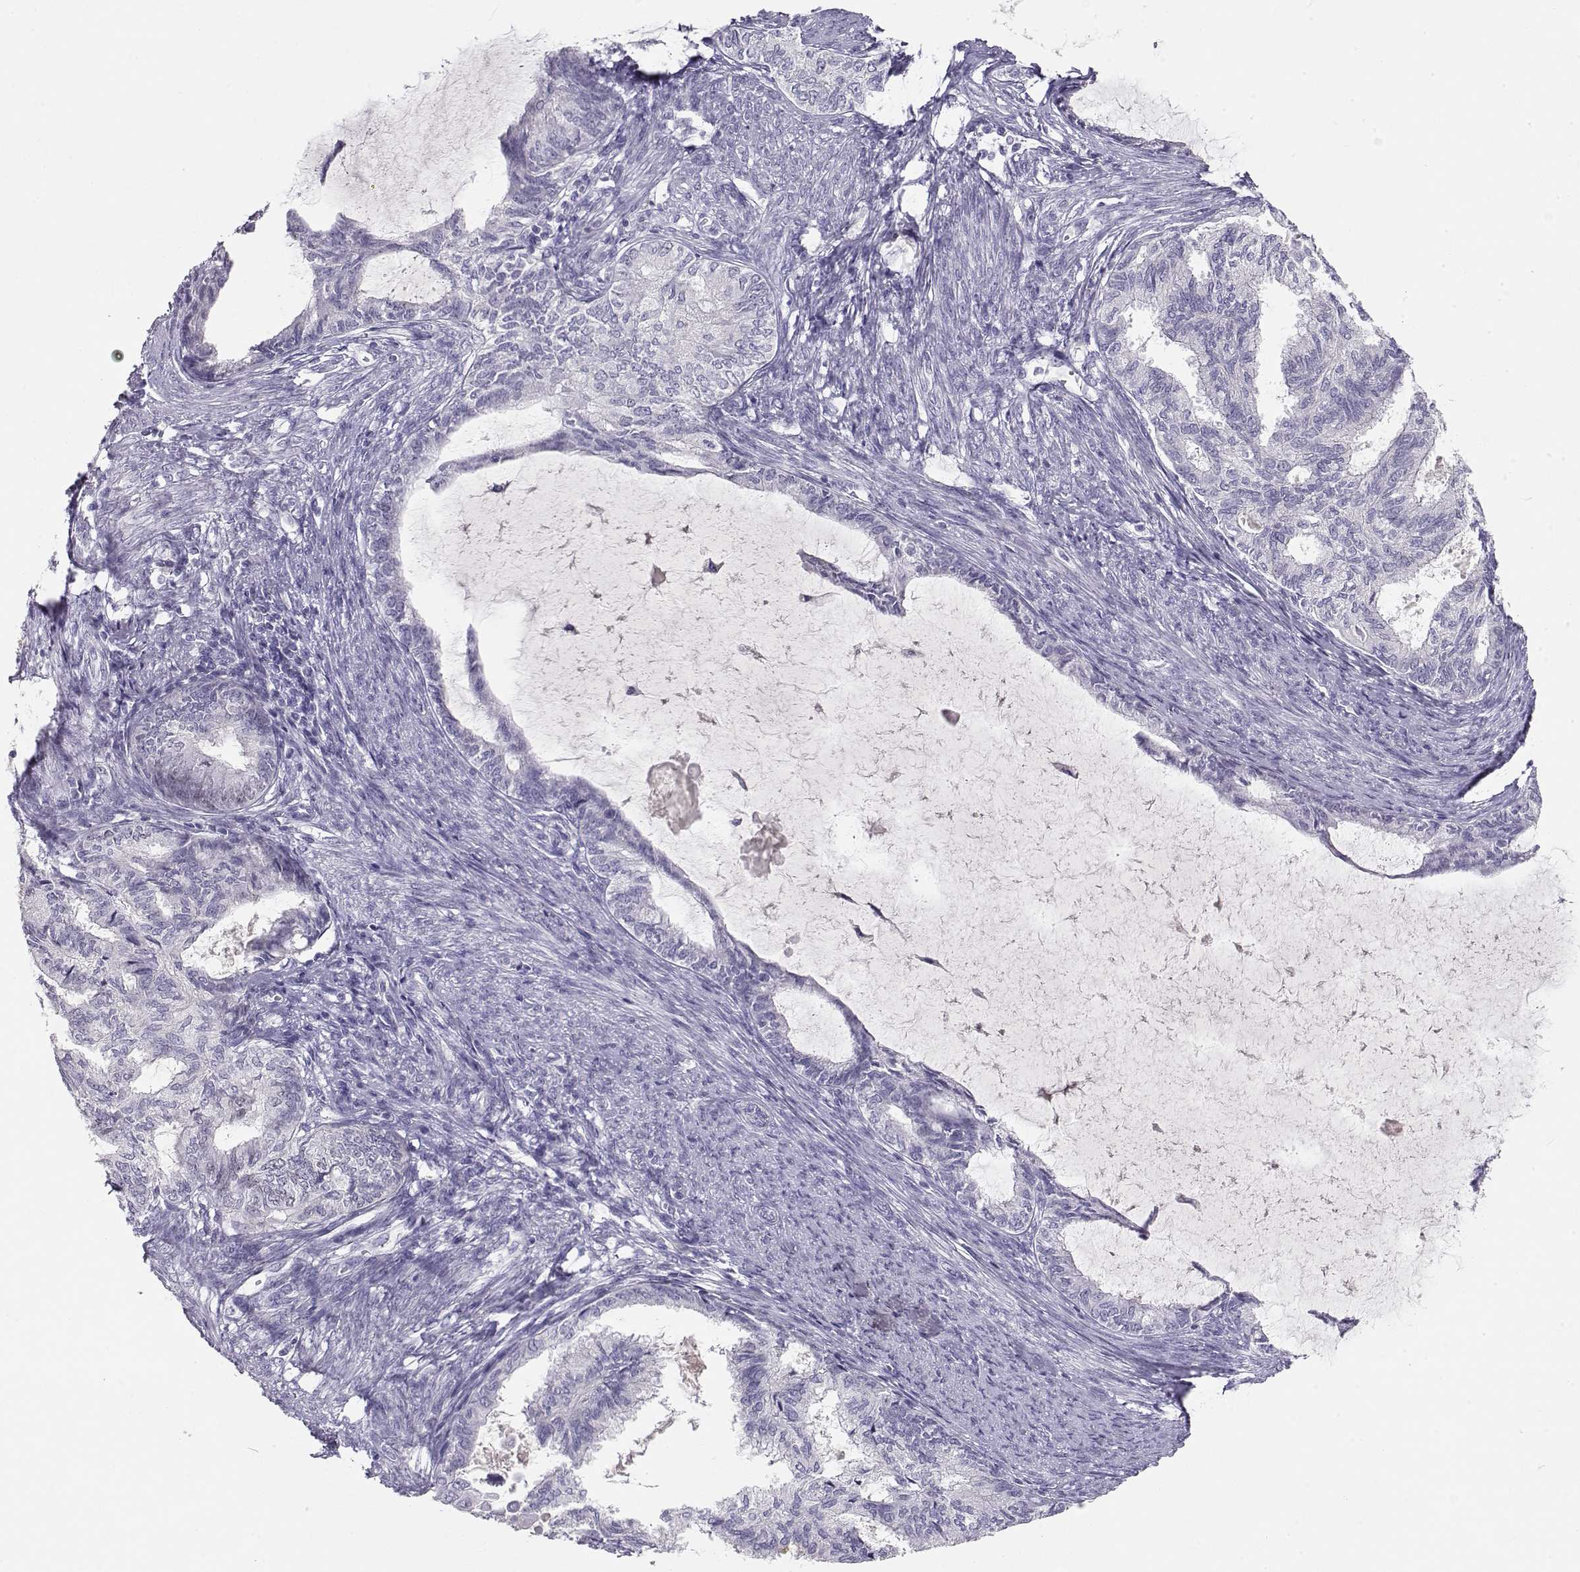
{"staining": {"intensity": "negative", "quantity": "none", "location": "none"}, "tissue": "endometrial cancer", "cell_type": "Tumor cells", "image_type": "cancer", "snomed": [{"axis": "morphology", "description": "Adenocarcinoma, NOS"}, {"axis": "topography", "description": "Endometrium"}], "caption": "Tumor cells show no significant expression in adenocarcinoma (endometrial).", "gene": "OPN5", "patient": {"sex": "female", "age": 86}}